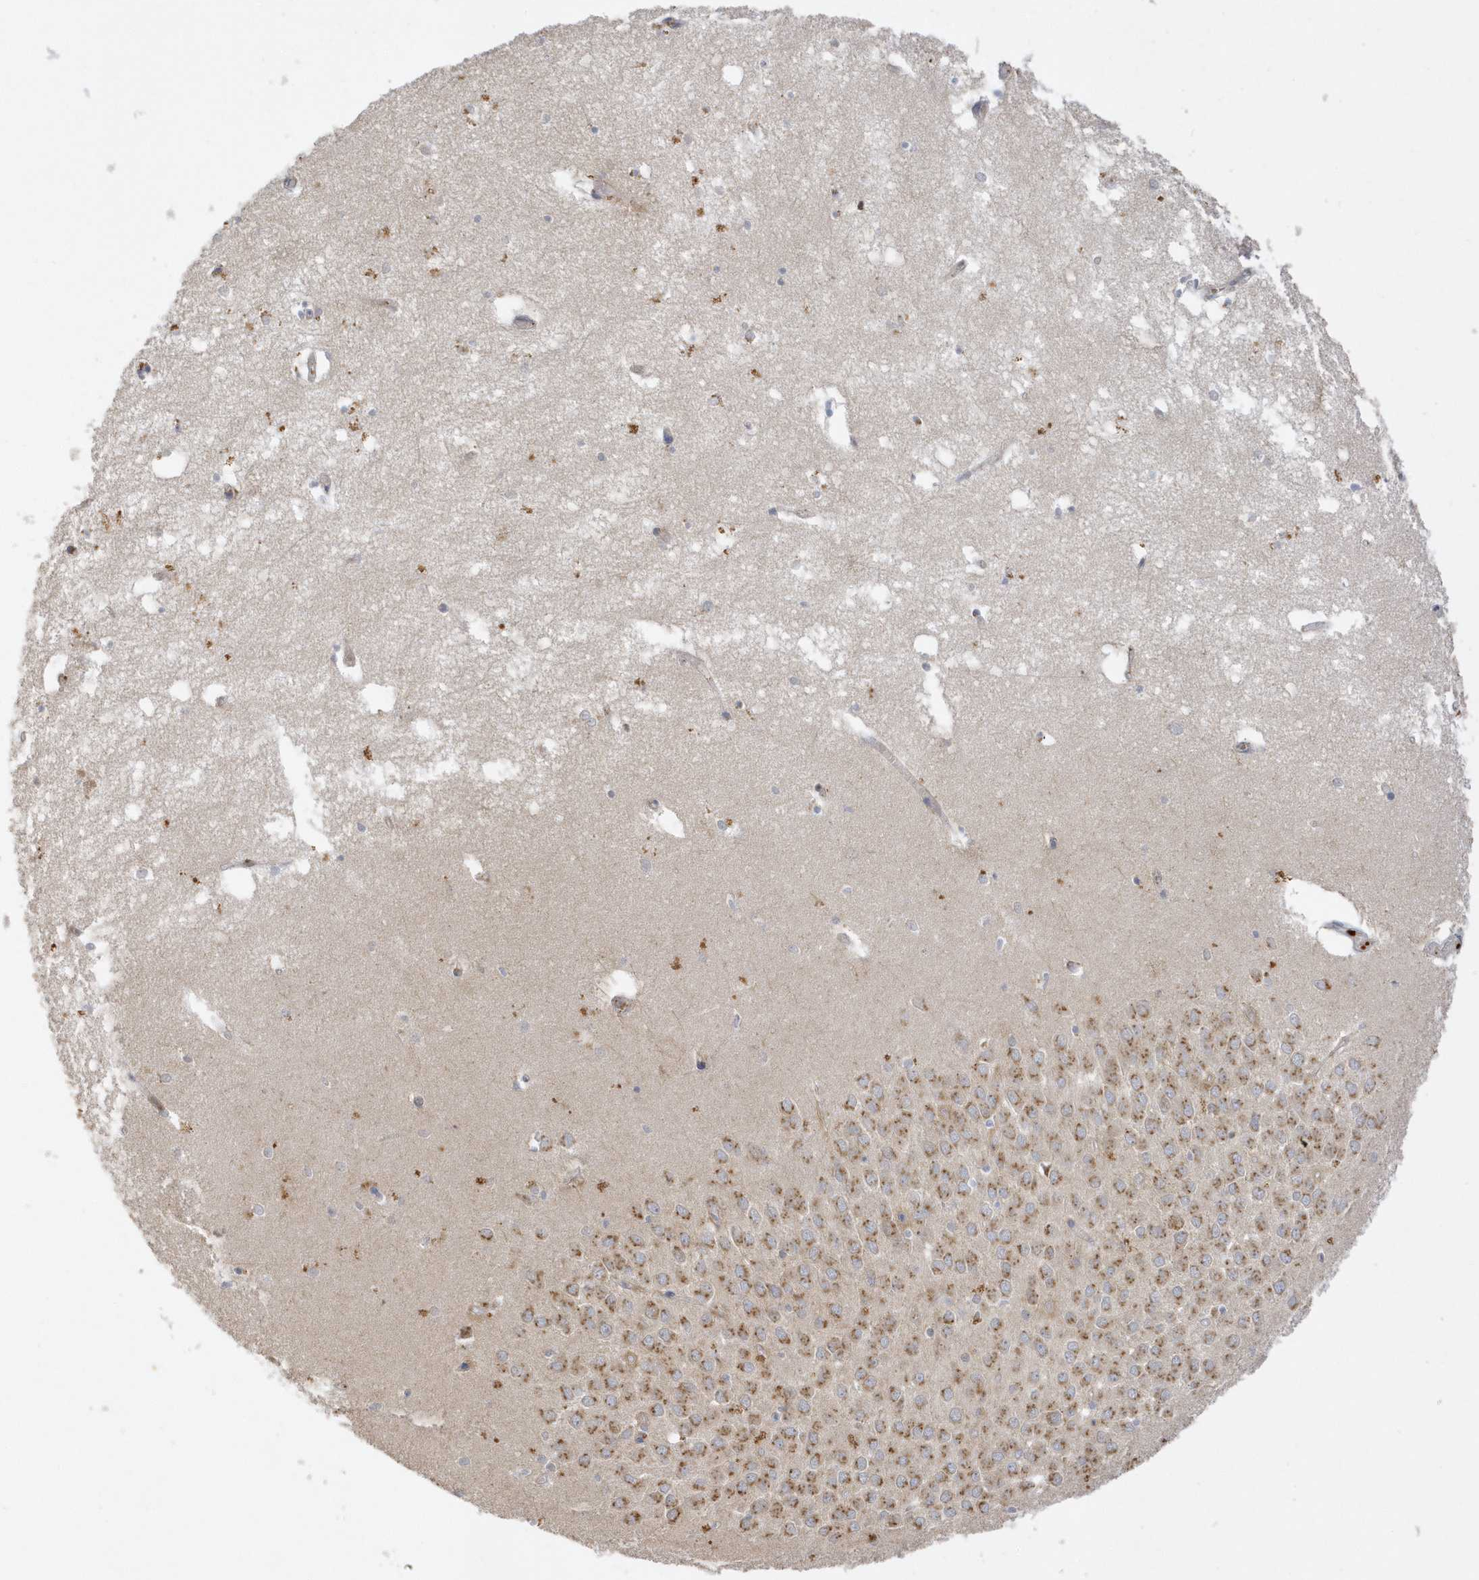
{"staining": {"intensity": "negative", "quantity": "none", "location": "none"}, "tissue": "hippocampus", "cell_type": "Glial cells", "image_type": "normal", "snomed": [{"axis": "morphology", "description": "Normal tissue, NOS"}, {"axis": "topography", "description": "Hippocampus"}], "caption": "IHC image of normal hippocampus stained for a protein (brown), which demonstrates no staining in glial cells. (DAB immunohistochemistry visualized using brightfield microscopy, high magnification).", "gene": "DPP9", "patient": {"sex": "male", "age": 70}}